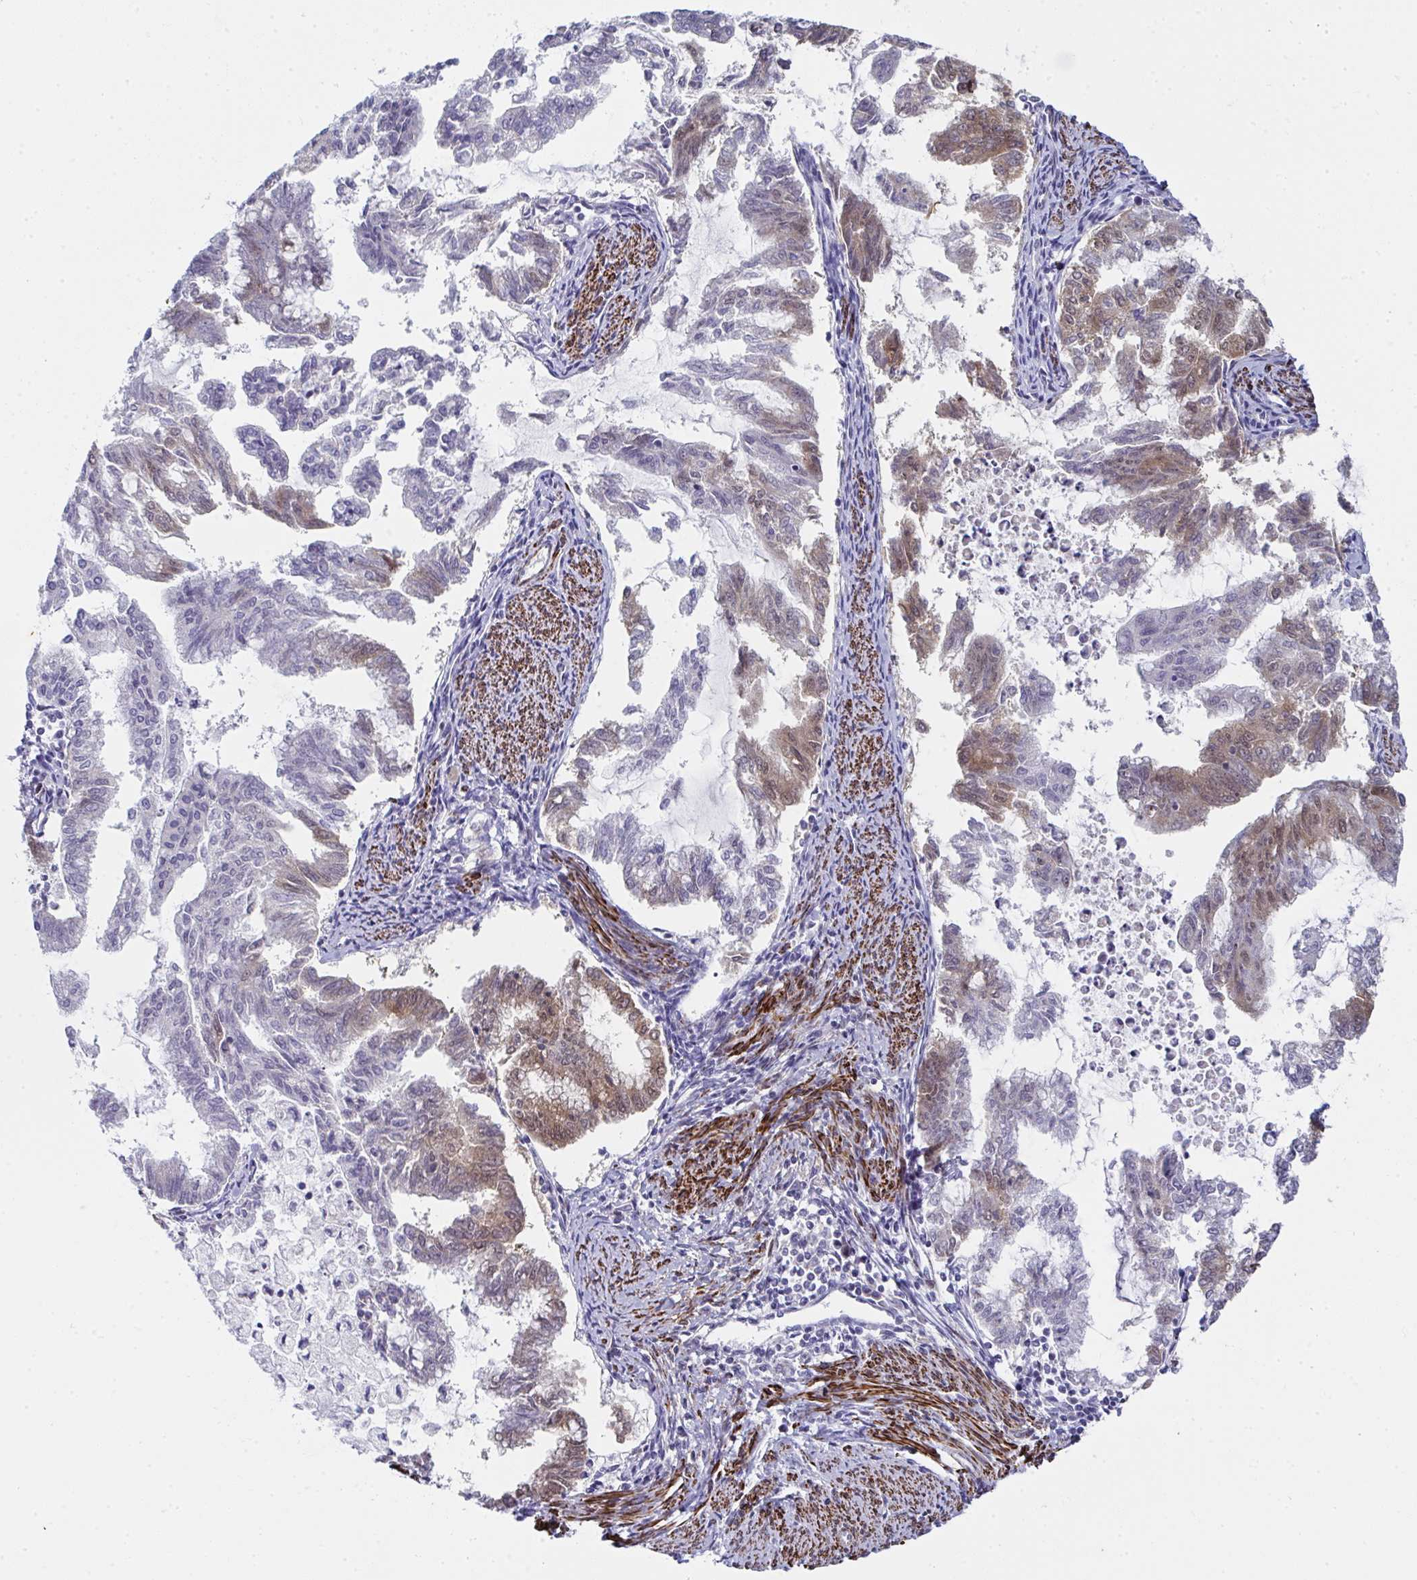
{"staining": {"intensity": "weak", "quantity": "25%-75%", "location": "cytoplasmic/membranous,nuclear"}, "tissue": "endometrial cancer", "cell_type": "Tumor cells", "image_type": "cancer", "snomed": [{"axis": "morphology", "description": "Adenocarcinoma, NOS"}, {"axis": "topography", "description": "Endometrium"}], "caption": "Immunohistochemistry (IHC) of endometrial cancer reveals low levels of weak cytoplasmic/membranous and nuclear positivity in about 25%-75% of tumor cells.", "gene": "GINS2", "patient": {"sex": "female", "age": 79}}